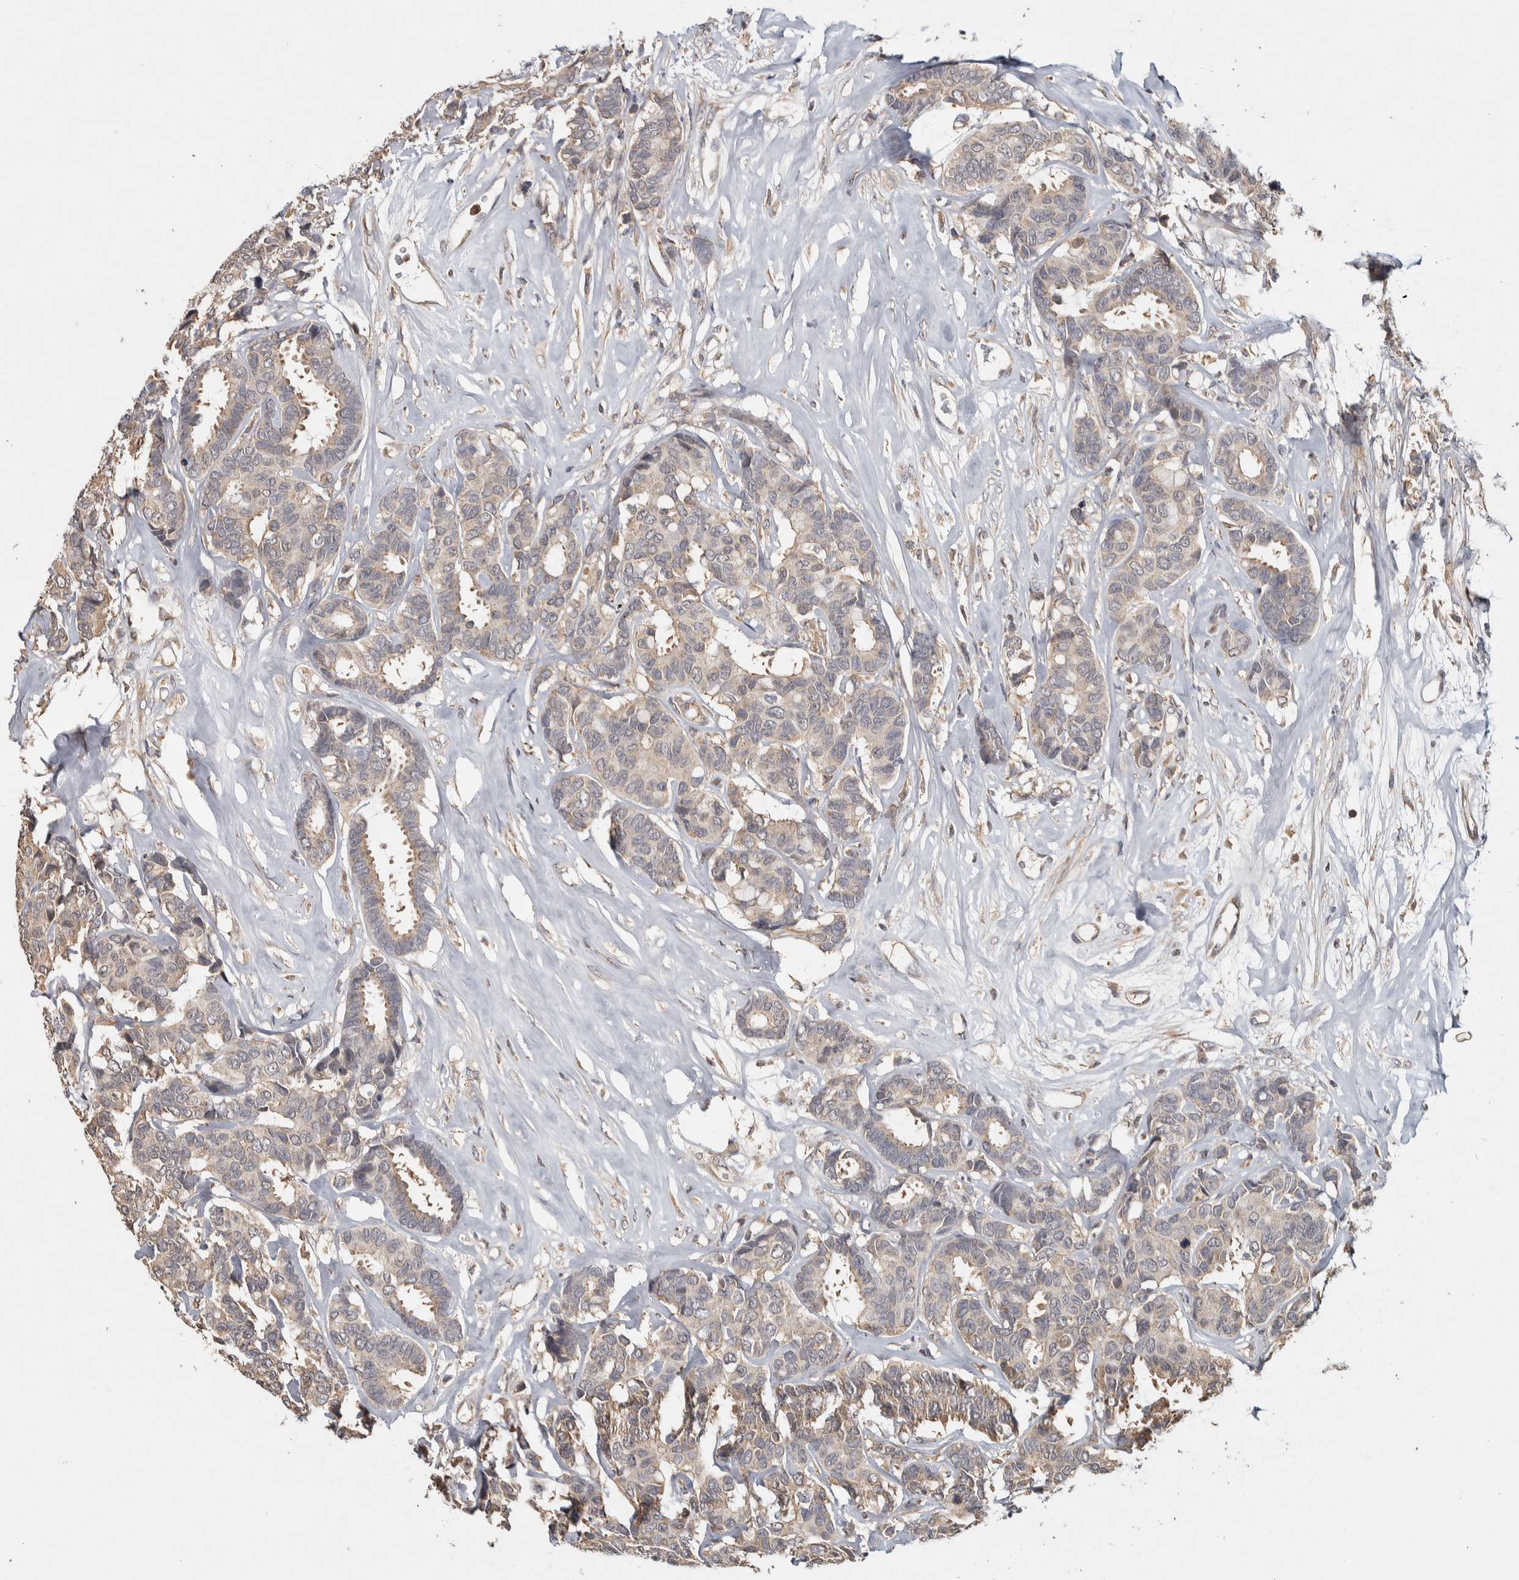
{"staining": {"intensity": "weak", "quantity": "<25%", "location": "cytoplasmic/membranous"}, "tissue": "breast cancer", "cell_type": "Tumor cells", "image_type": "cancer", "snomed": [{"axis": "morphology", "description": "Duct carcinoma"}, {"axis": "topography", "description": "Breast"}], "caption": "Infiltrating ductal carcinoma (breast) was stained to show a protein in brown. There is no significant positivity in tumor cells.", "gene": "EIF3H", "patient": {"sex": "female", "age": 87}}